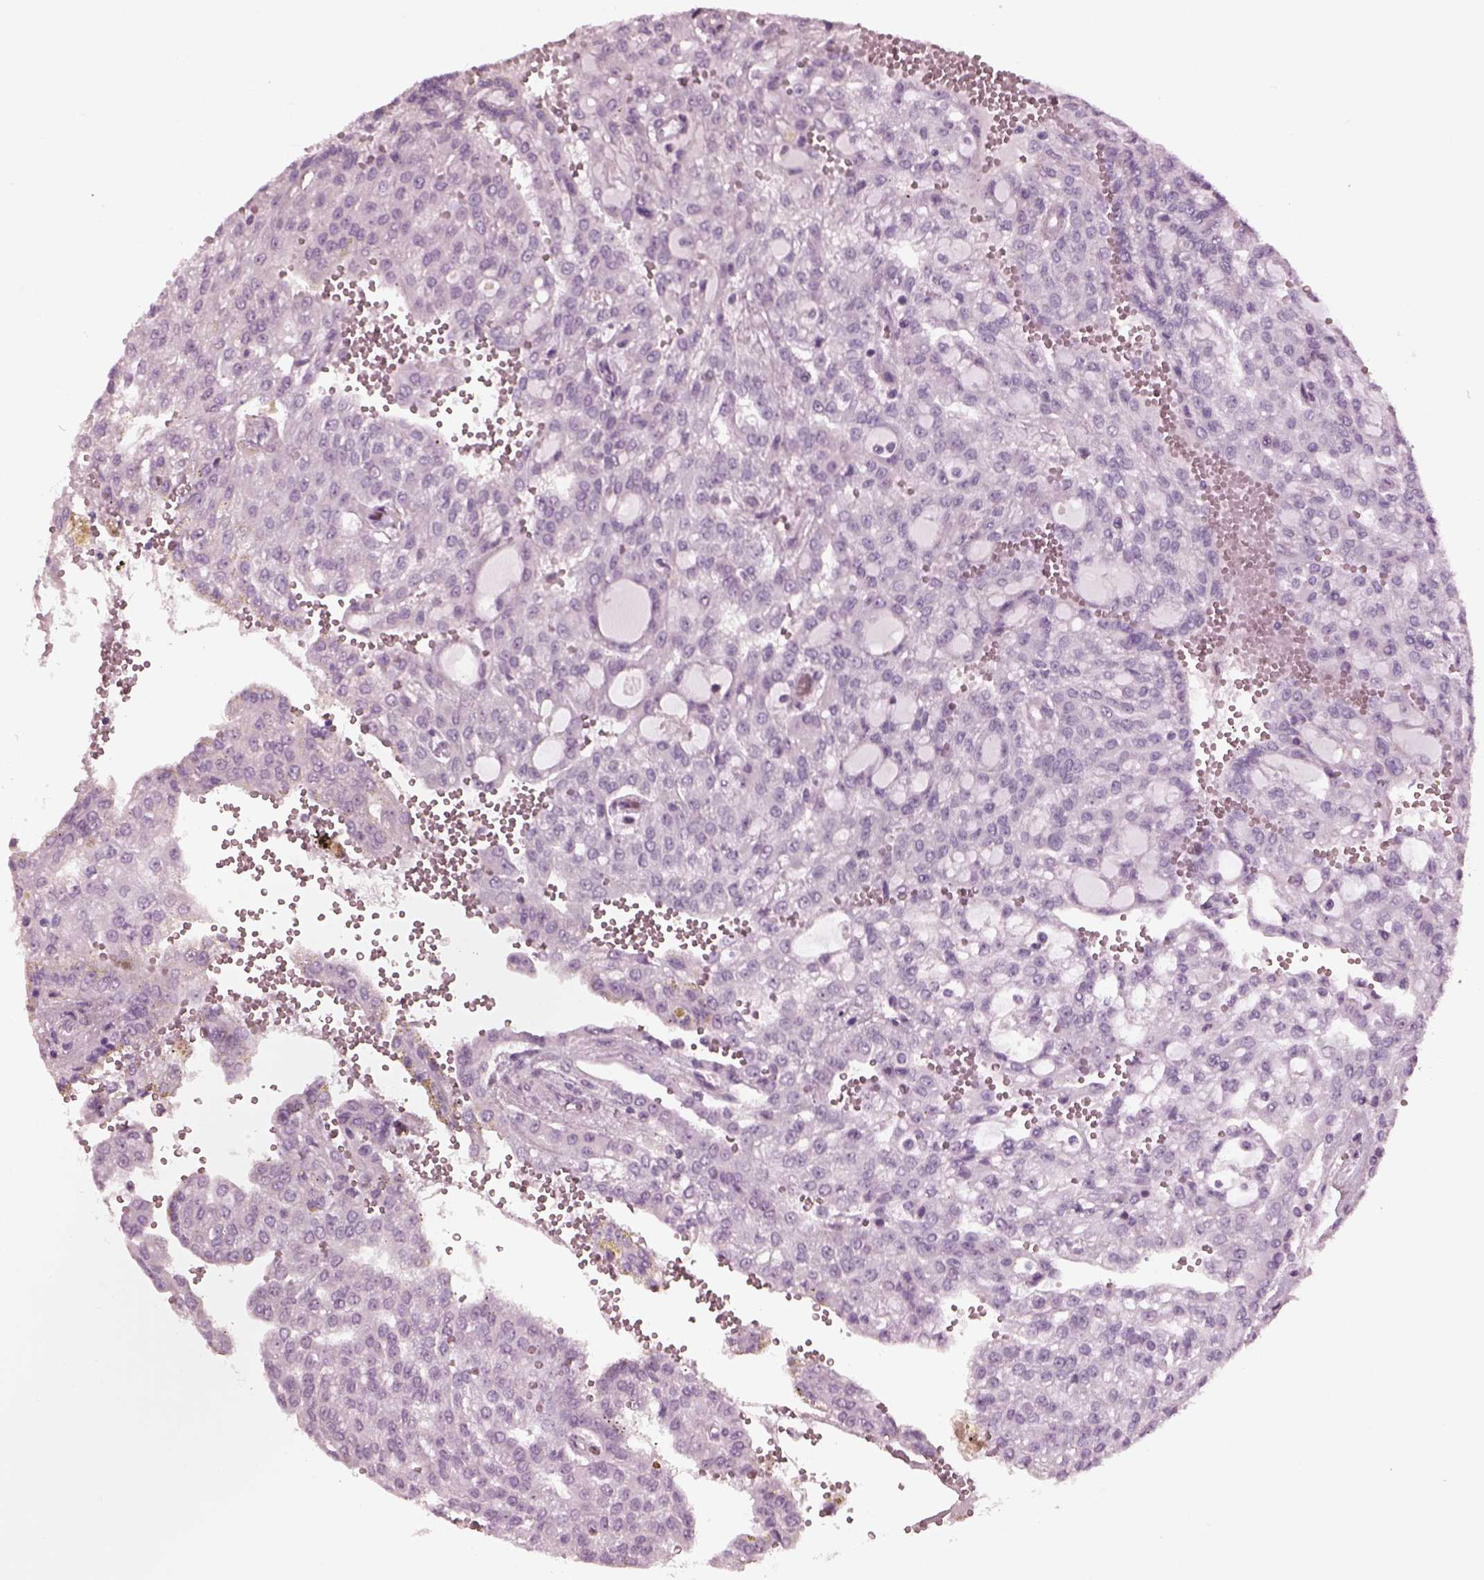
{"staining": {"intensity": "negative", "quantity": "none", "location": "none"}, "tissue": "renal cancer", "cell_type": "Tumor cells", "image_type": "cancer", "snomed": [{"axis": "morphology", "description": "Adenocarcinoma, NOS"}, {"axis": "topography", "description": "Kidney"}], "caption": "Micrograph shows no significant protein staining in tumor cells of renal cancer.", "gene": "RCVRN", "patient": {"sex": "male", "age": 63}}